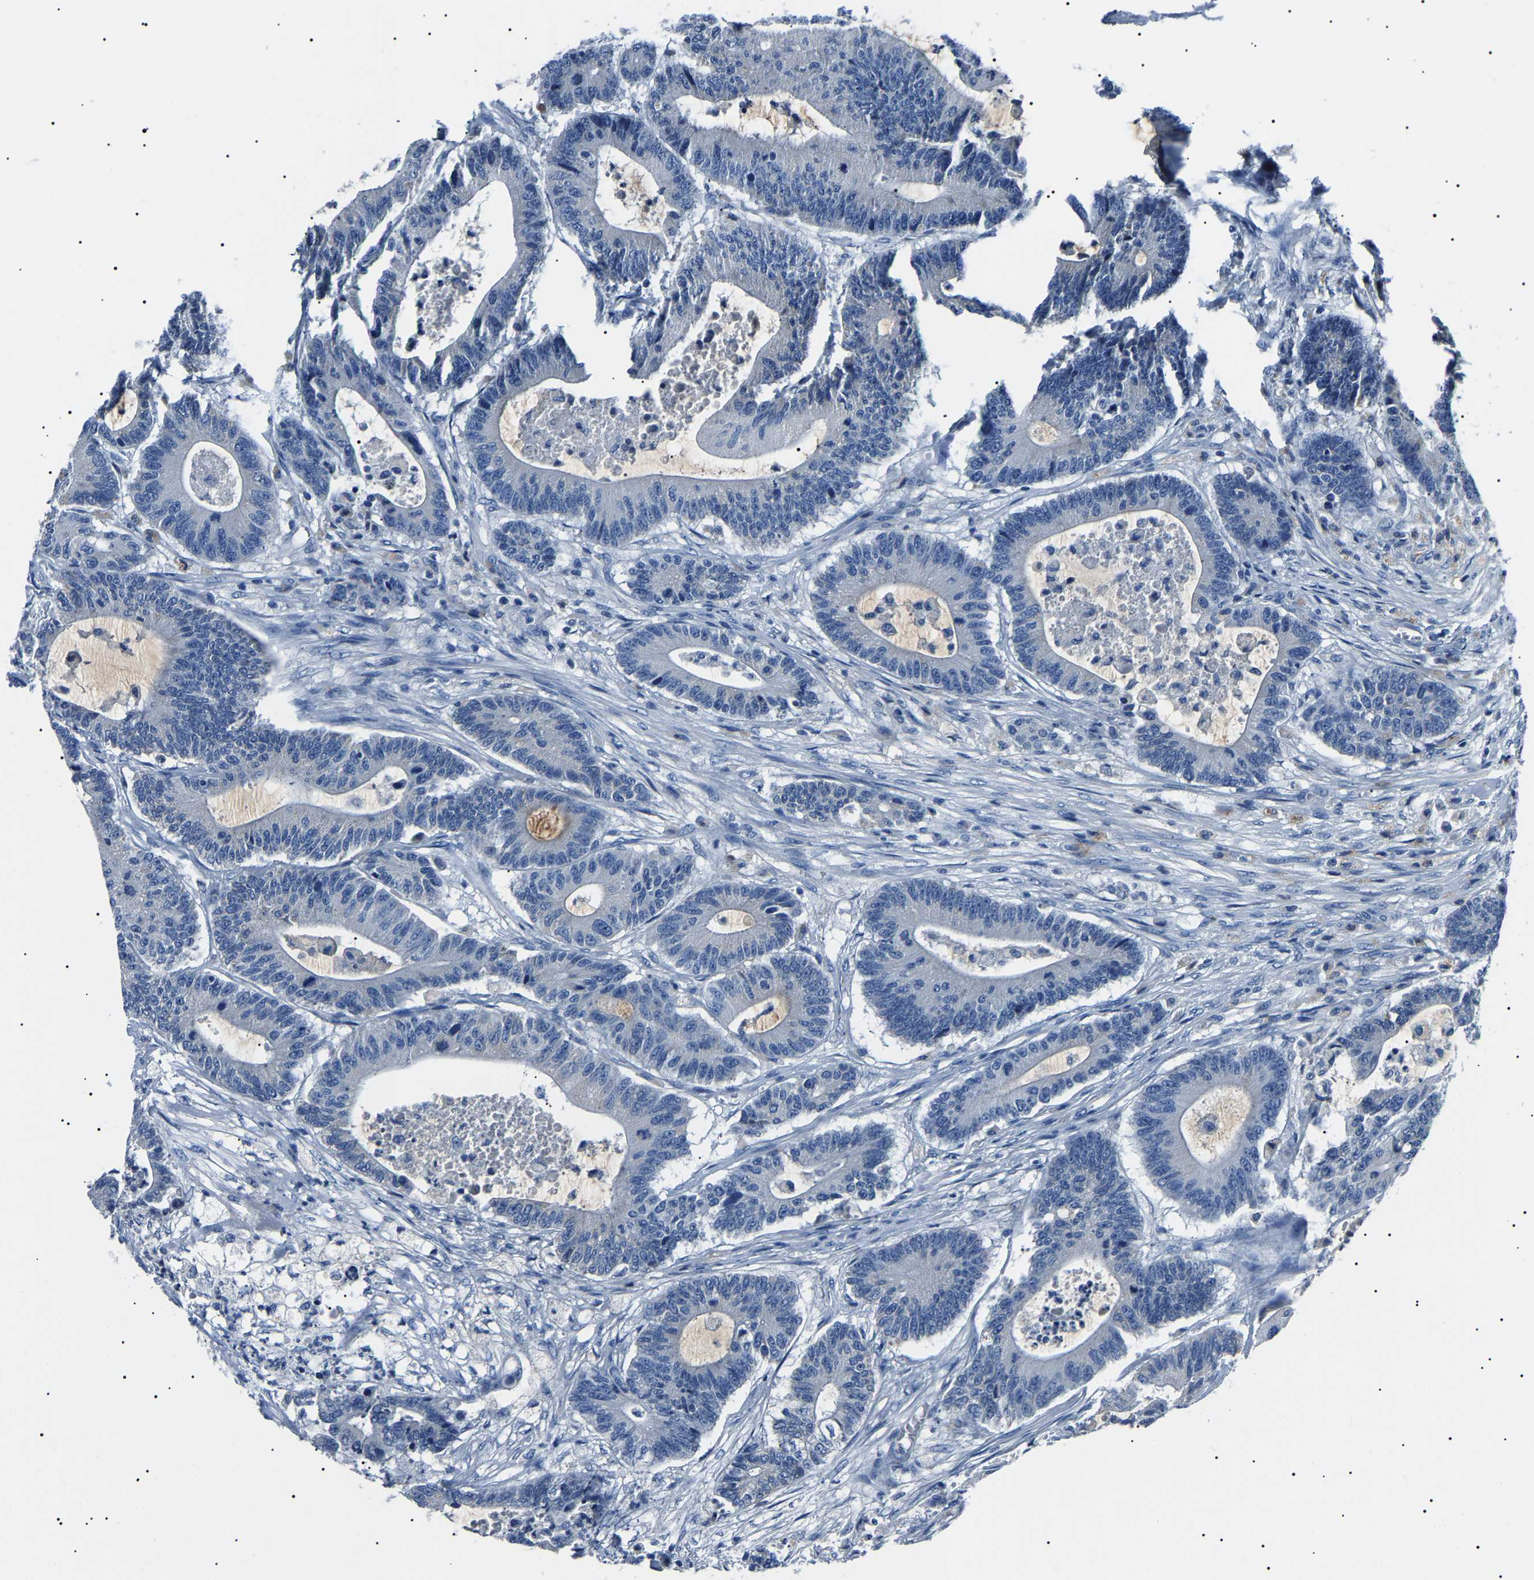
{"staining": {"intensity": "negative", "quantity": "none", "location": "none"}, "tissue": "colorectal cancer", "cell_type": "Tumor cells", "image_type": "cancer", "snomed": [{"axis": "morphology", "description": "Adenocarcinoma, NOS"}, {"axis": "topography", "description": "Colon"}], "caption": "The micrograph exhibits no staining of tumor cells in adenocarcinoma (colorectal). The staining is performed using DAB (3,3'-diaminobenzidine) brown chromogen with nuclei counter-stained in using hematoxylin.", "gene": "KLK15", "patient": {"sex": "female", "age": 84}}